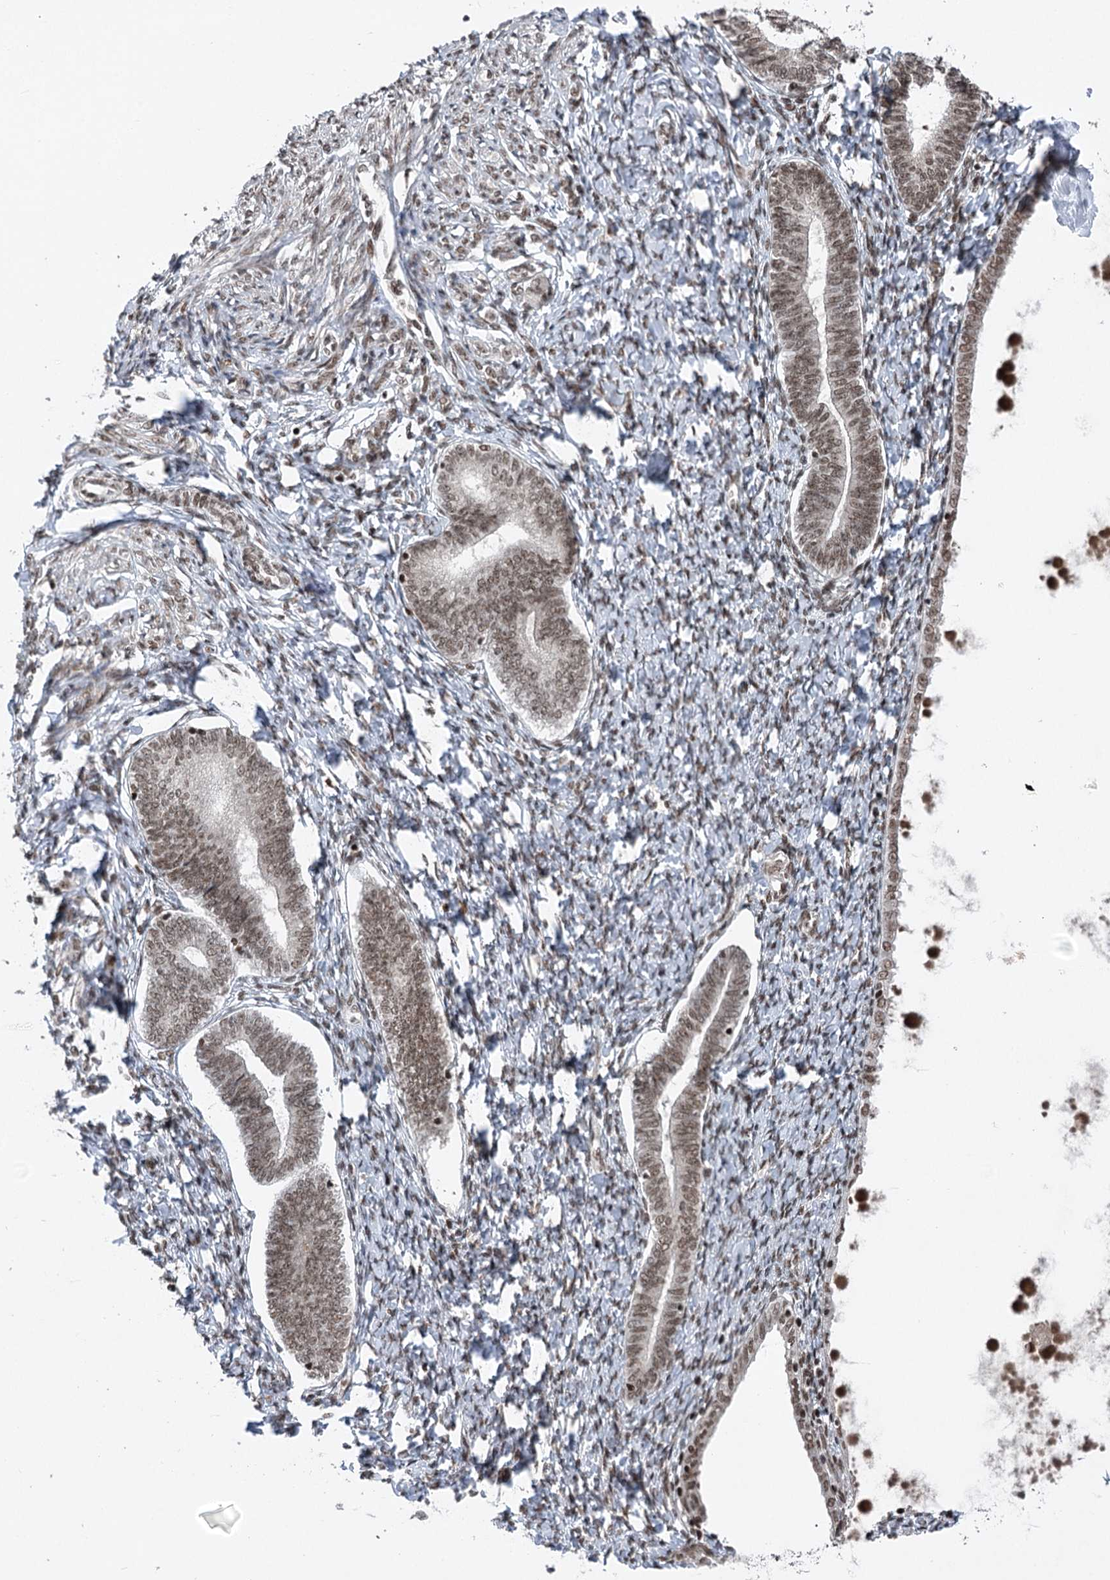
{"staining": {"intensity": "moderate", "quantity": "25%-75%", "location": "nuclear"}, "tissue": "endometrium", "cell_type": "Cells in endometrial stroma", "image_type": "normal", "snomed": [{"axis": "morphology", "description": "Normal tissue, NOS"}, {"axis": "topography", "description": "Endometrium"}], "caption": "Moderate nuclear expression is identified in about 25%-75% of cells in endometrial stroma in benign endometrium.", "gene": "CGGBP1", "patient": {"sex": "female", "age": 72}}